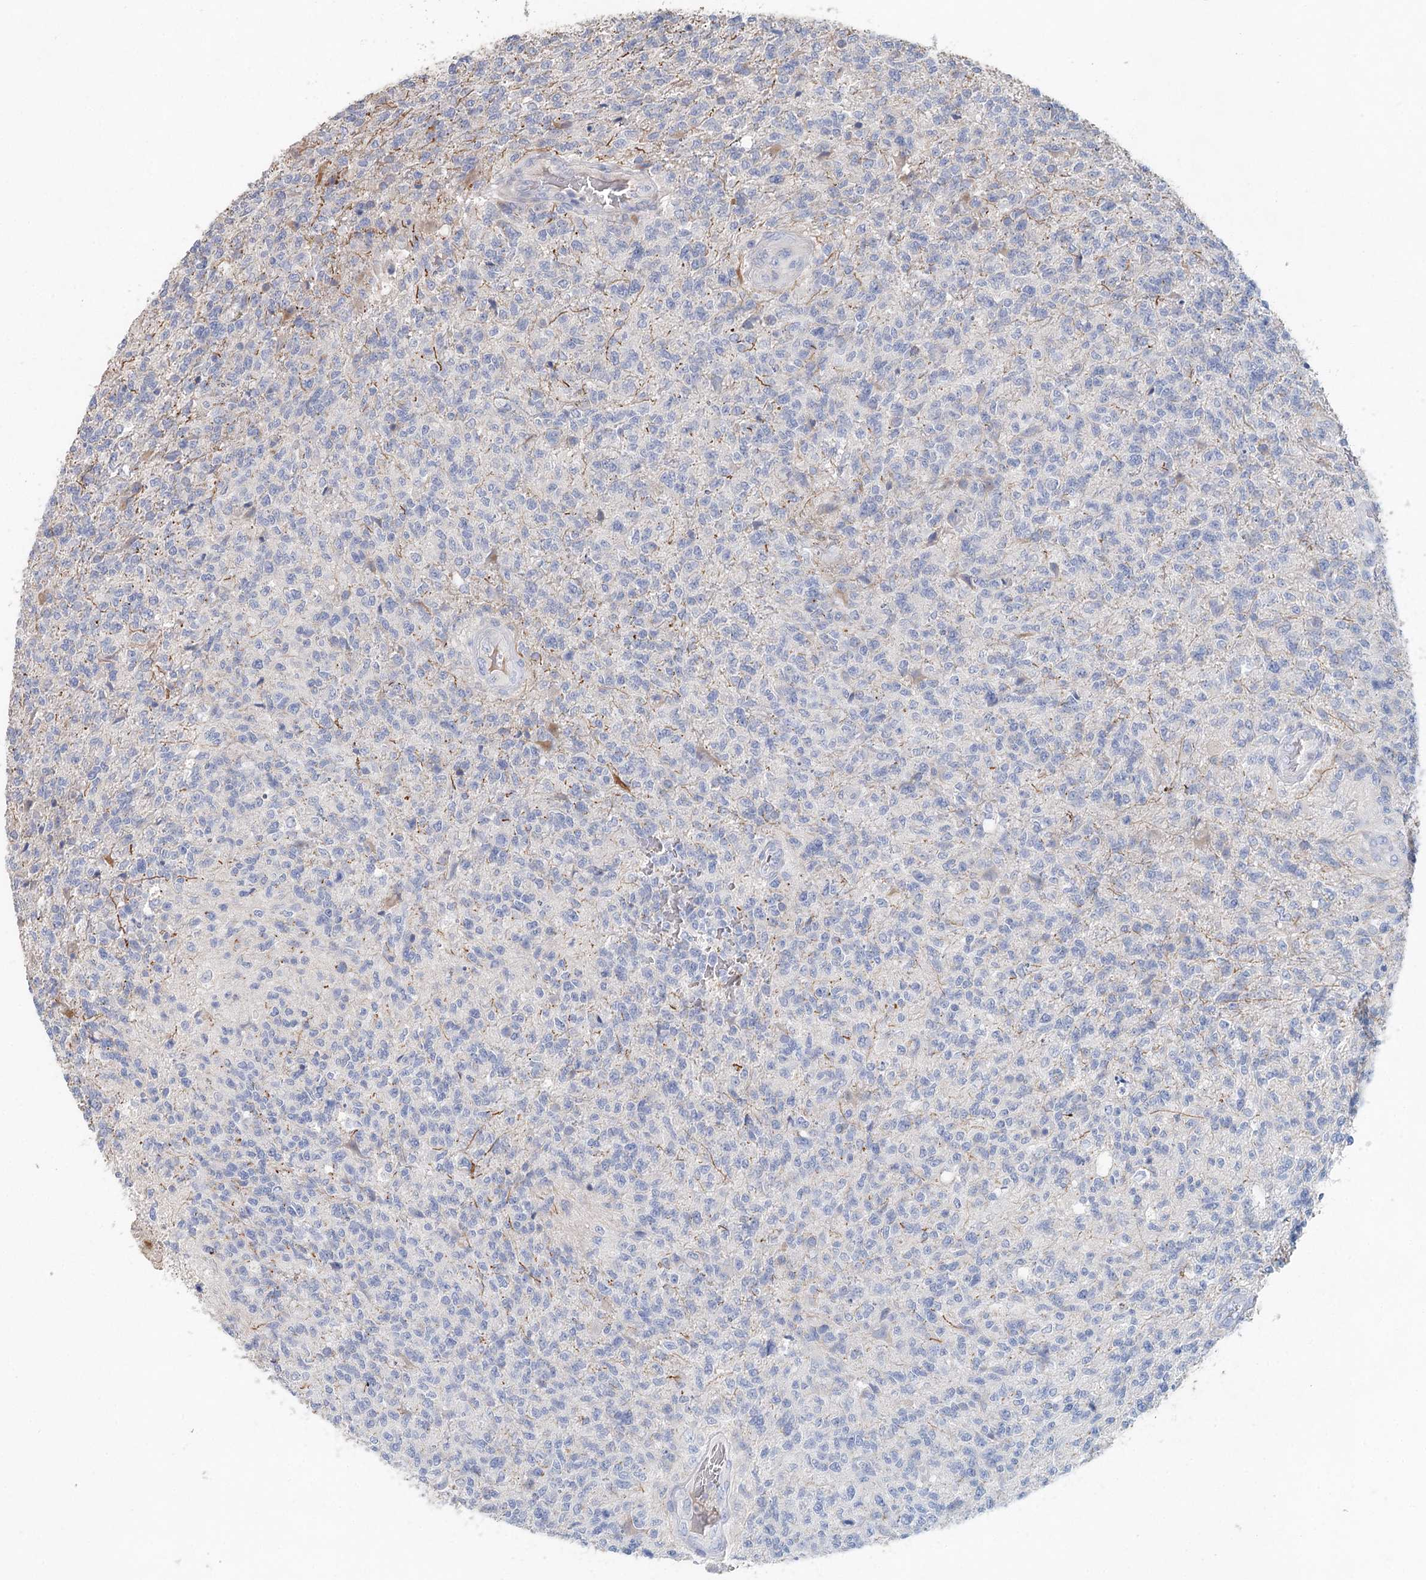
{"staining": {"intensity": "negative", "quantity": "none", "location": "none"}, "tissue": "glioma", "cell_type": "Tumor cells", "image_type": "cancer", "snomed": [{"axis": "morphology", "description": "Glioma, malignant, High grade"}, {"axis": "topography", "description": "Brain"}], "caption": "The photomicrograph displays no staining of tumor cells in high-grade glioma (malignant).", "gene": "MYL6B", "patient": {"sex": "male", "age": 56}}